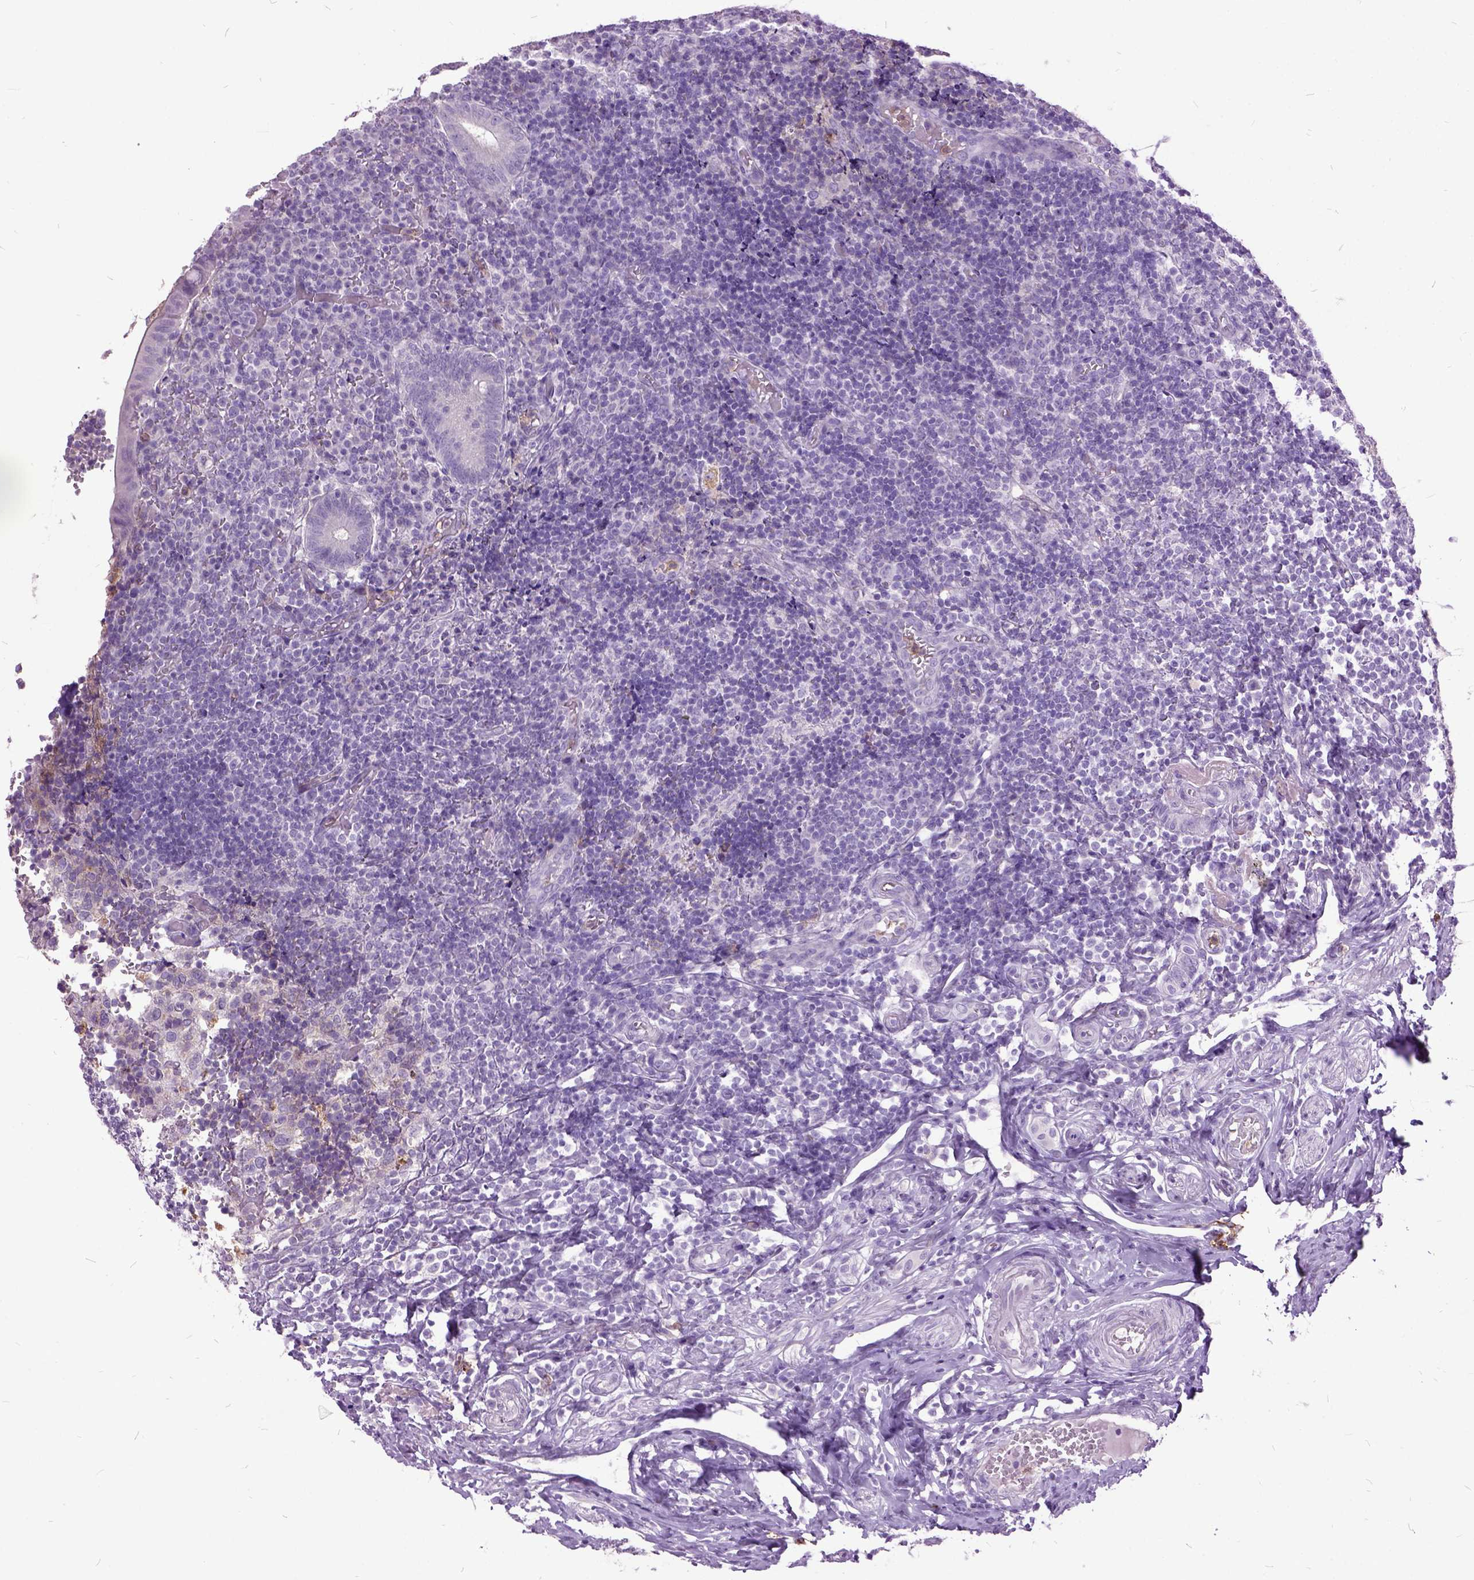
{"staining": {"intensity": "negative", "quantity": "none", "location": "none"}, "tissue": "appendix", "cell_type": "Glandular cells", "image_type": "normal", "snomed": [{"axis": "morphology", "description": "Normal tissue, NOS"}, {"axis": "topography", "description": "Appendix"}], "caption": "Glandular cells are negative for brown protein staining in unremarkable appendix. (Stains: DAB immunohistochemistry (IHC) with hematoxylin counter stain, Microscopy: brightfield microscopy at high magnification).", "gene": "MME", "patient": {"sex": "male", "age": 18}}